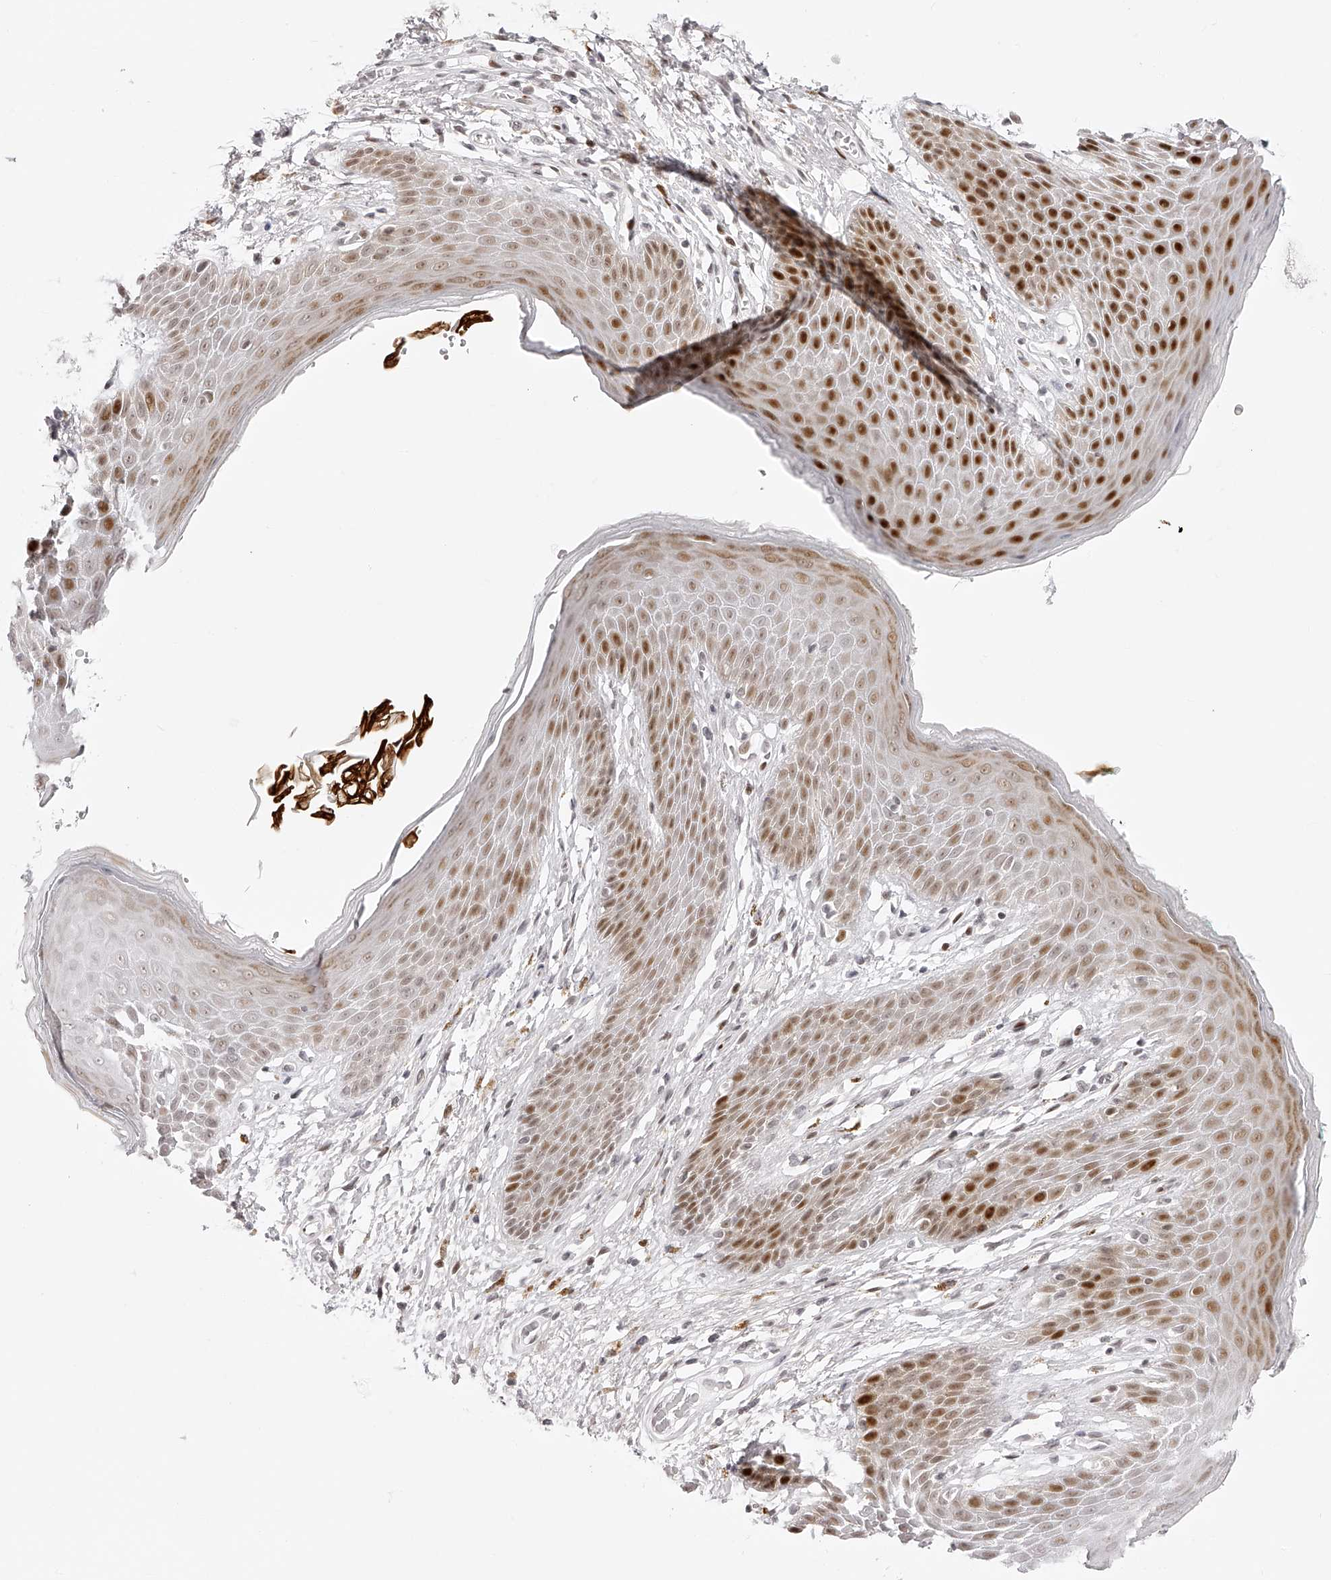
{"staining": {"intensity": "strong", "quantity": "25%-75%", "location": "nuclear"}, "tissue": "skin", "cell_type": "Epidermal cells", "image_type": "normal", "snomed": [{"axis": "morphology", "description": "Normal tissue, NOS"}, {"axis": "topography", "description": "Anal"}], "caption": "High-magnification brightfield microscopy of normal skin stained with DAB (3,3'-diaminobenzidine) (brown) and counterstained with hematoxylin (blue). epidermal cells exhibit strong nuclear staining is present in approximately25%-75% of cells.", "gene": "PLEKHG1", "patient": {"sex": "male", "age": 74}}